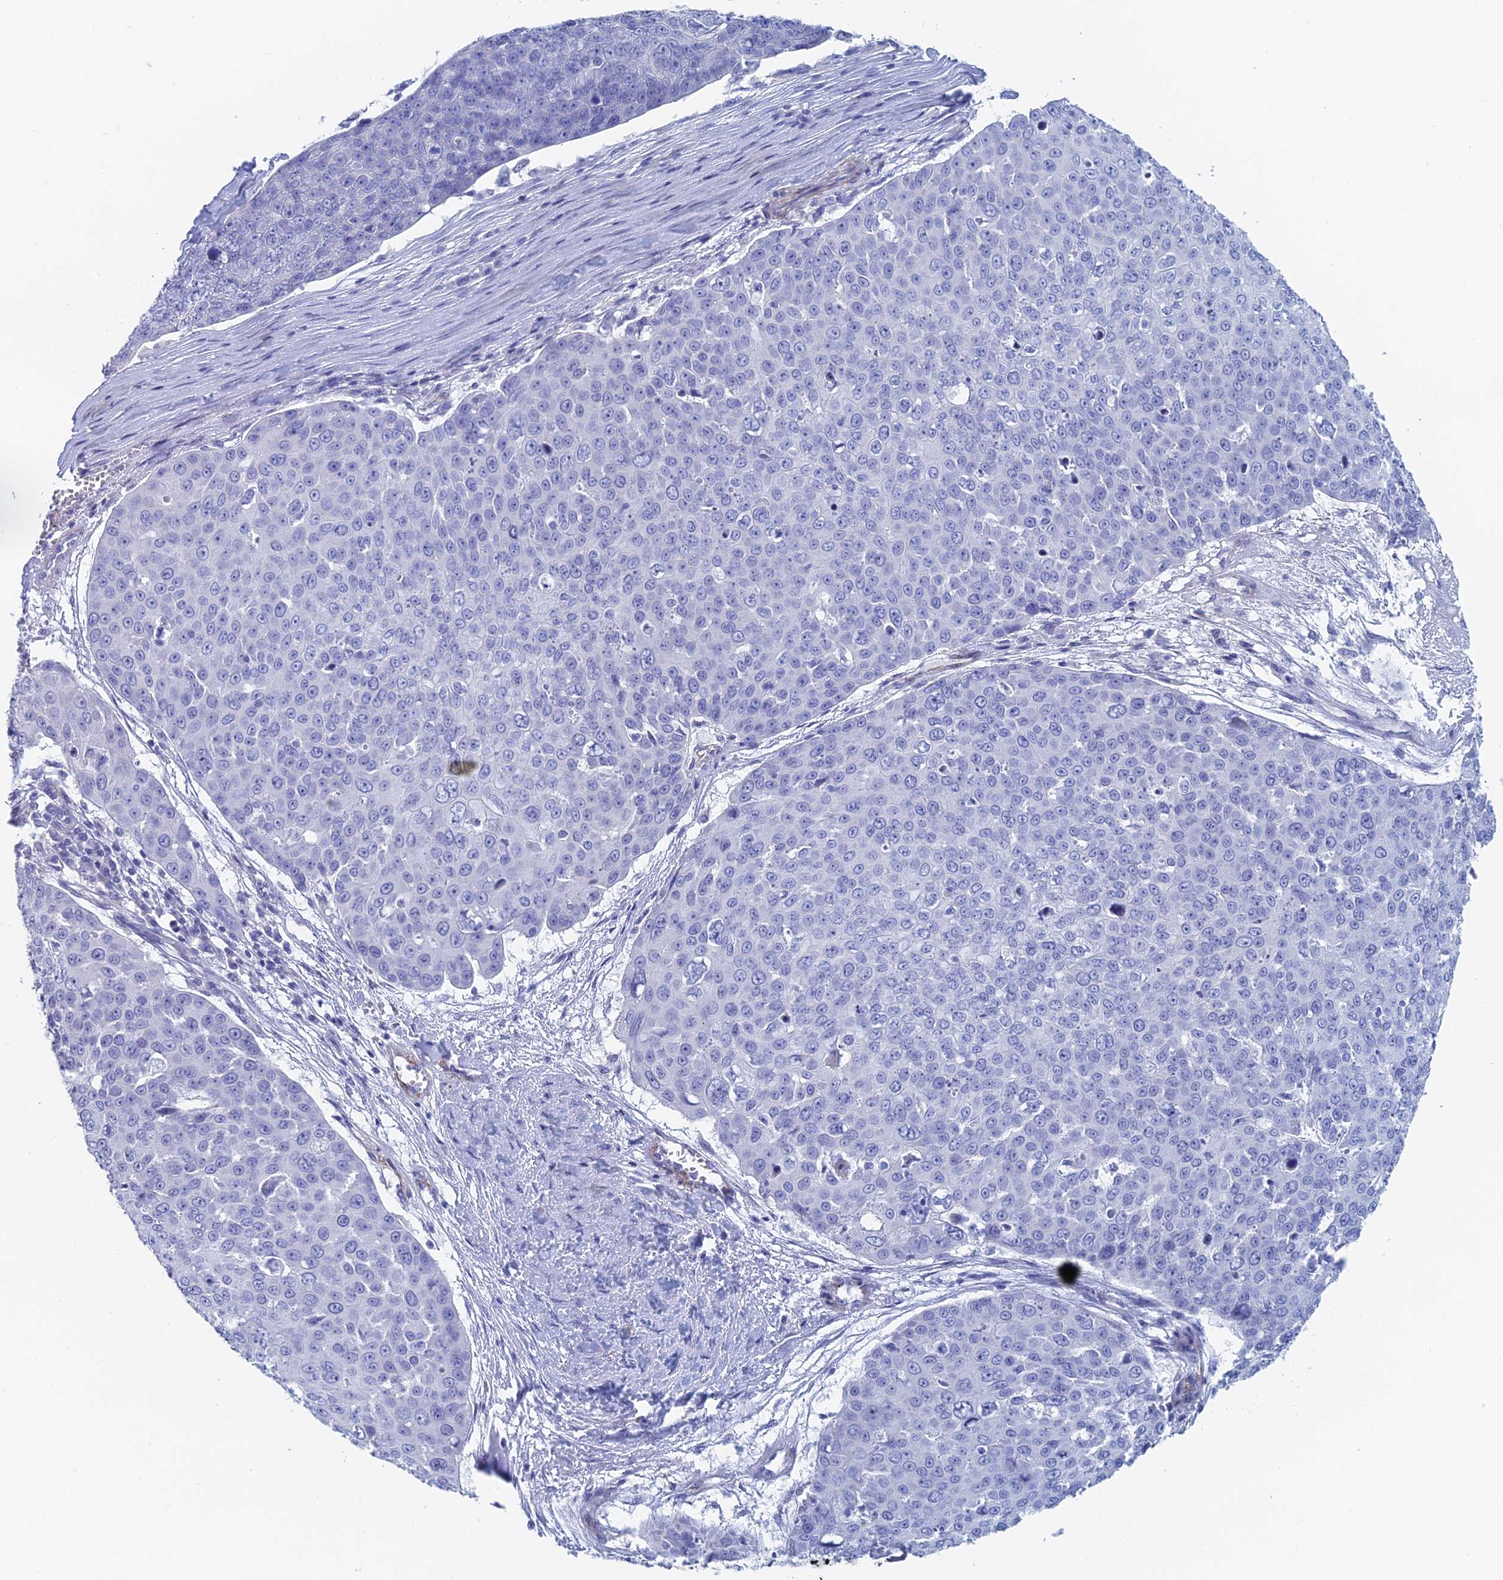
{"staining": {"intensity": "negative", "quantity": "none", "location": "none"}, "tissue": "skin cancer", "cell_type": "Tumor cells", "image_type": "cancer", "snomed": [{"axis": "morphology", "description": "Squamous cell carcinoma, NOS"}, {"axis": "topography", "description": "Skin"}], "caption": "Tumor cells are negative for protein expression in human skin squamous cell carcinoma.", "gene": "KCNK18", "patient": {"sex": "male", "age": 71}}